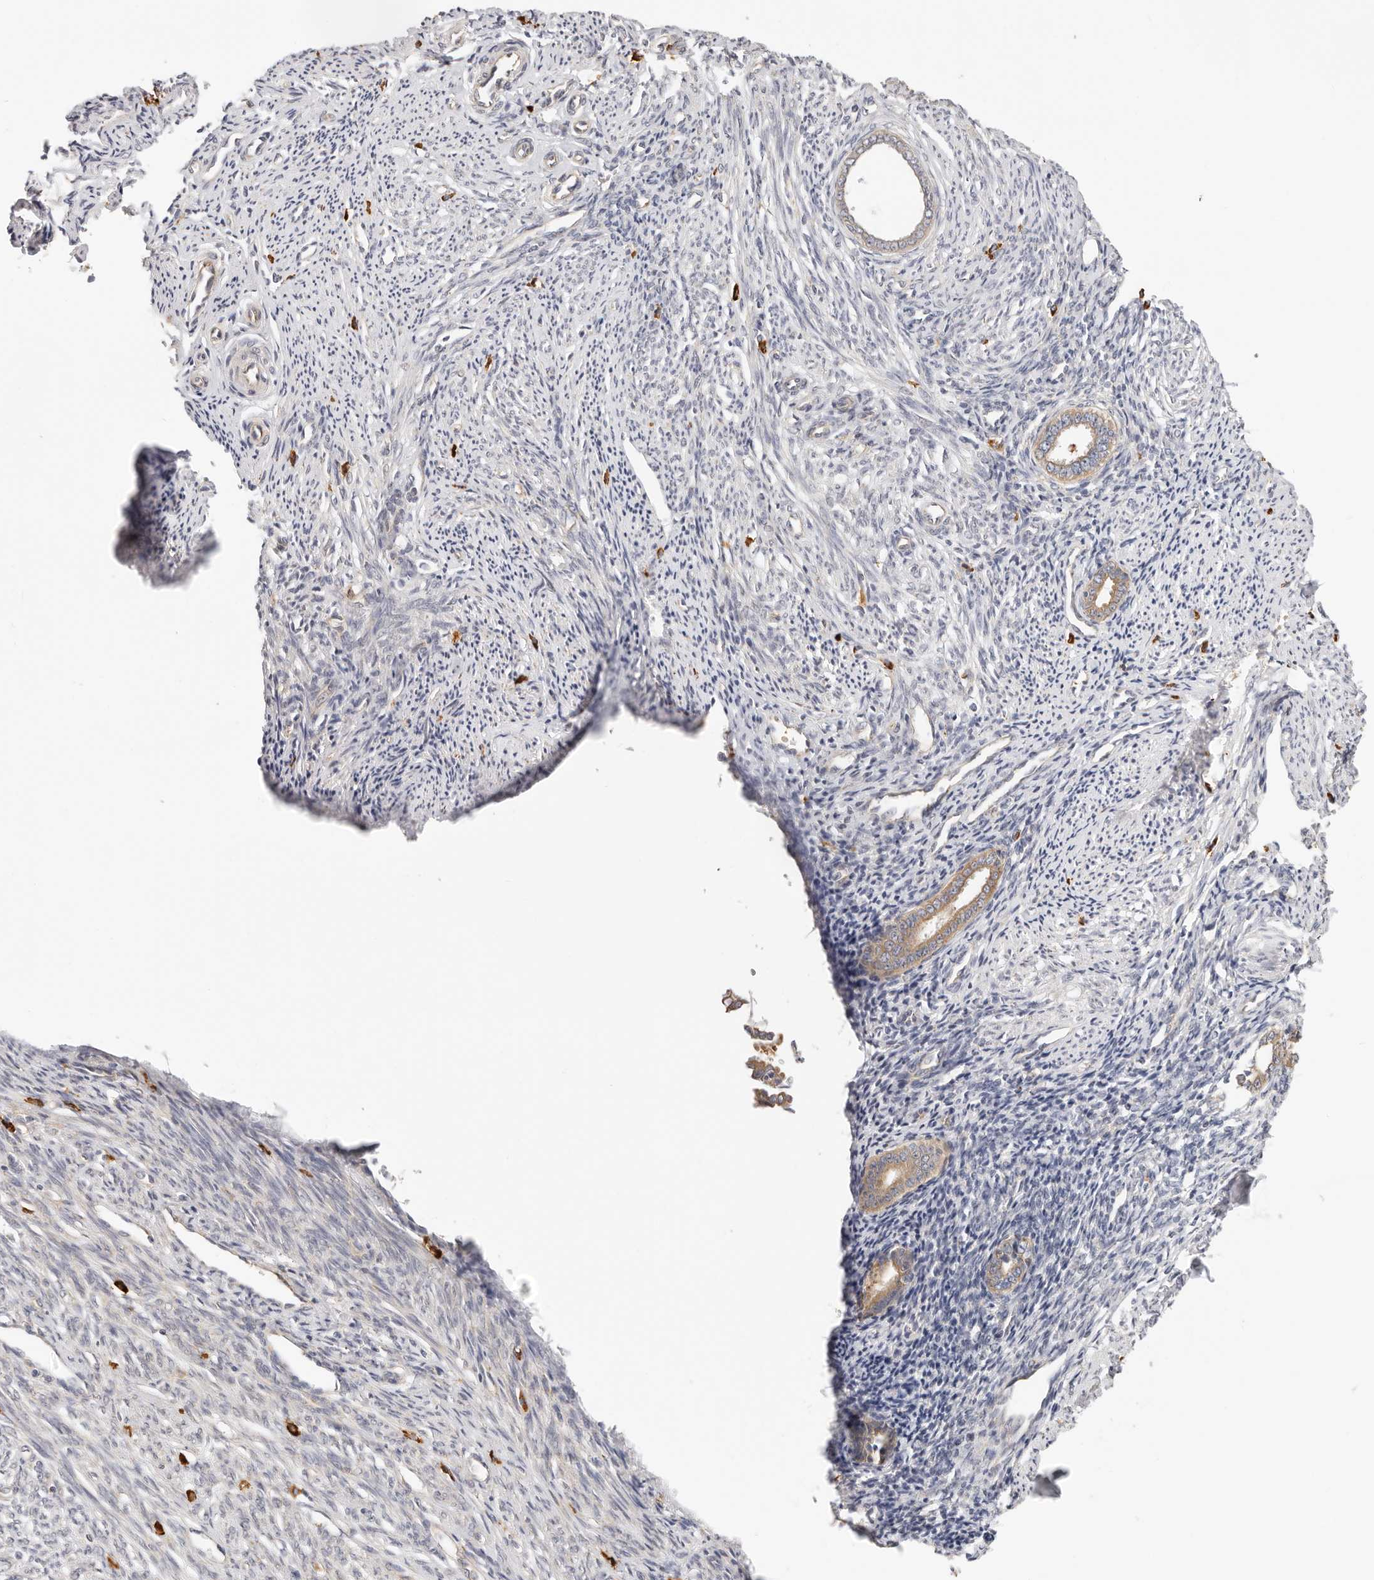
{"staining": {"intensity": "weak", "quantity": "25%-75%", "location": "cytoplasmic/membranous"}, "tissue": "endometrium", "cell_type": "Cells in endometrial stroma", "image_type": "normal", "snomed": [{"axis": "morphology", "description": "Normal tissue, NOS"}, {"axis": "topography", "description": "Endometrium"}], "caption": "Protein analysis of benign endometrium exhibits weak cytoplasmic/membranous staining in about 25%-75% of cells in endometrial stroma. (DAB (3,3'-diaminobenzidine) IHC with brightfield microscopy, high magnification).", "gene": "AFDN", "patient": {"sex": "female", "age": 56}}